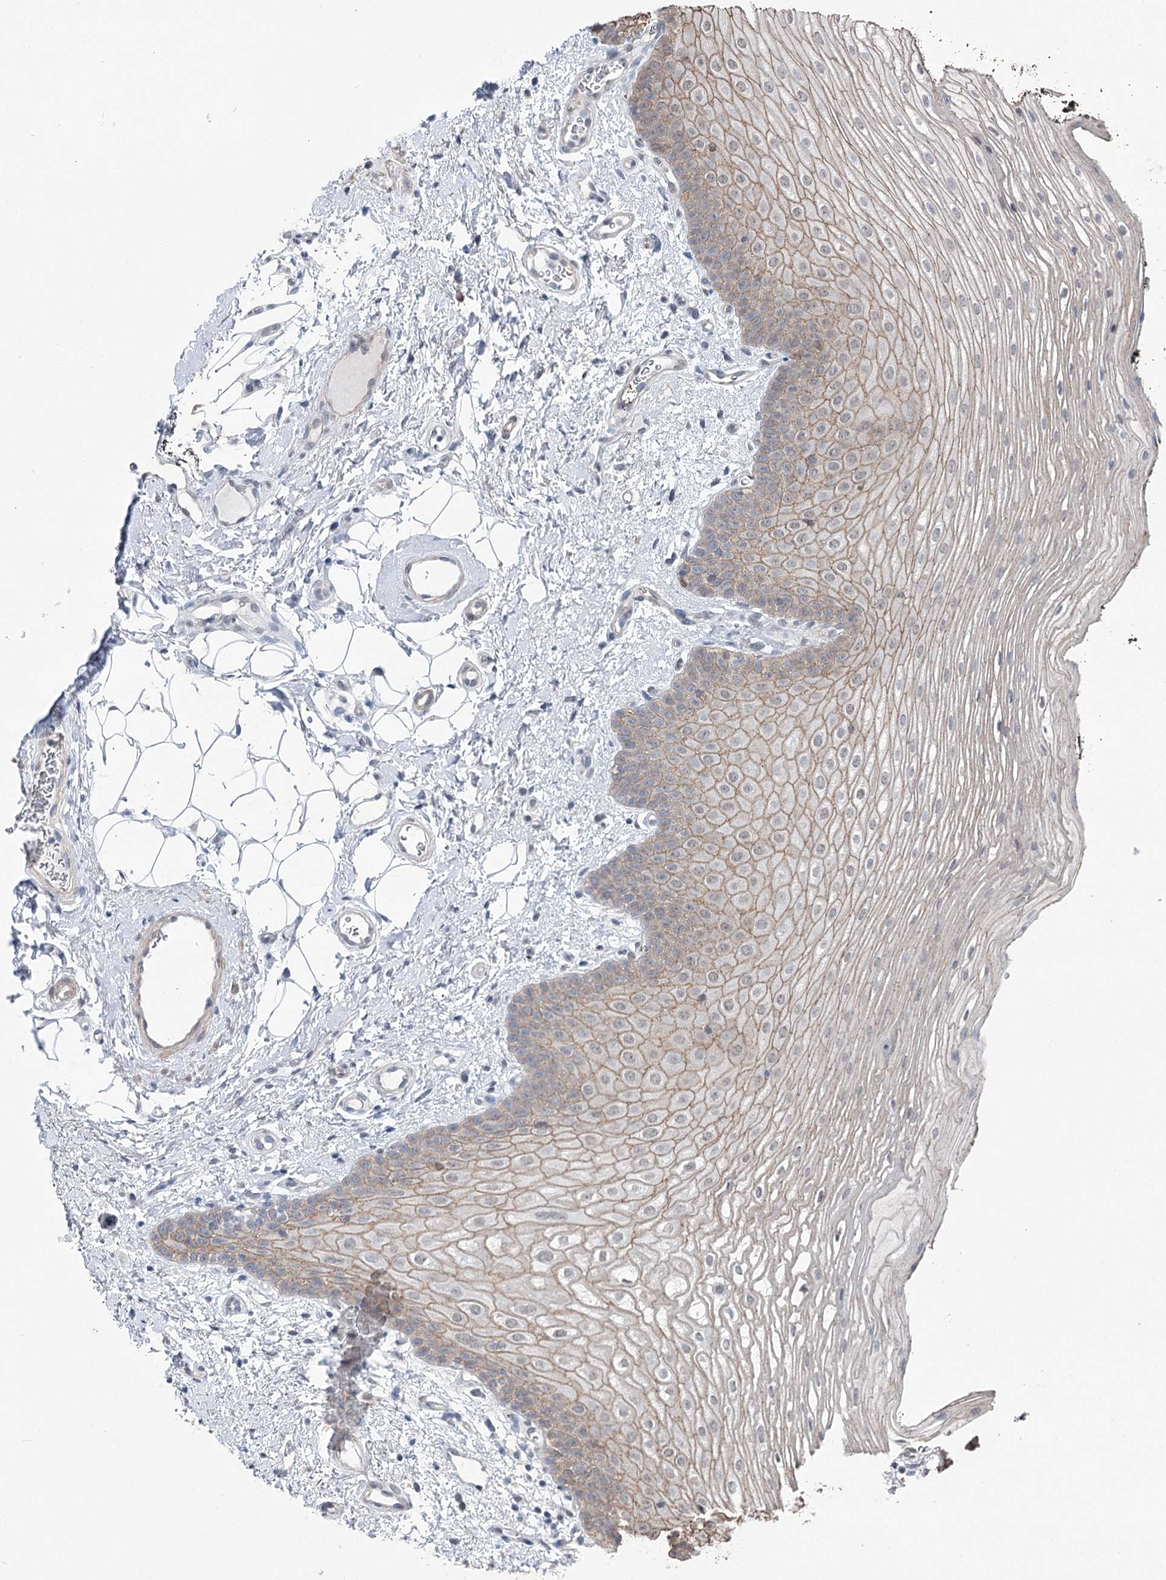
{"staining": {"intensity": "moderate", "quantity": ">75%", "location": "cytoplasmic/membranous"}, "tissue": "oral mucosa", "cell_type": "Squamous epithelial cells", "image_type": "normal", "snomed": [{"axis": "morphology", "description": "No evidence of malignacy"}, {"axis": "topography", "description": "Oral tissue"}, {"axis": "topography", "description": "Head-Neck"}], "caption": "This histopathology image exhibits immunohistochemistry (IHC) staining of unremarkable human oral mucosa, with medium moderate cytoplasmic/membranous staining in approximately >75% of squamous epithelial cells.", "gene": "FAM120B", "patient": {"sex": "male", "age": 68}}